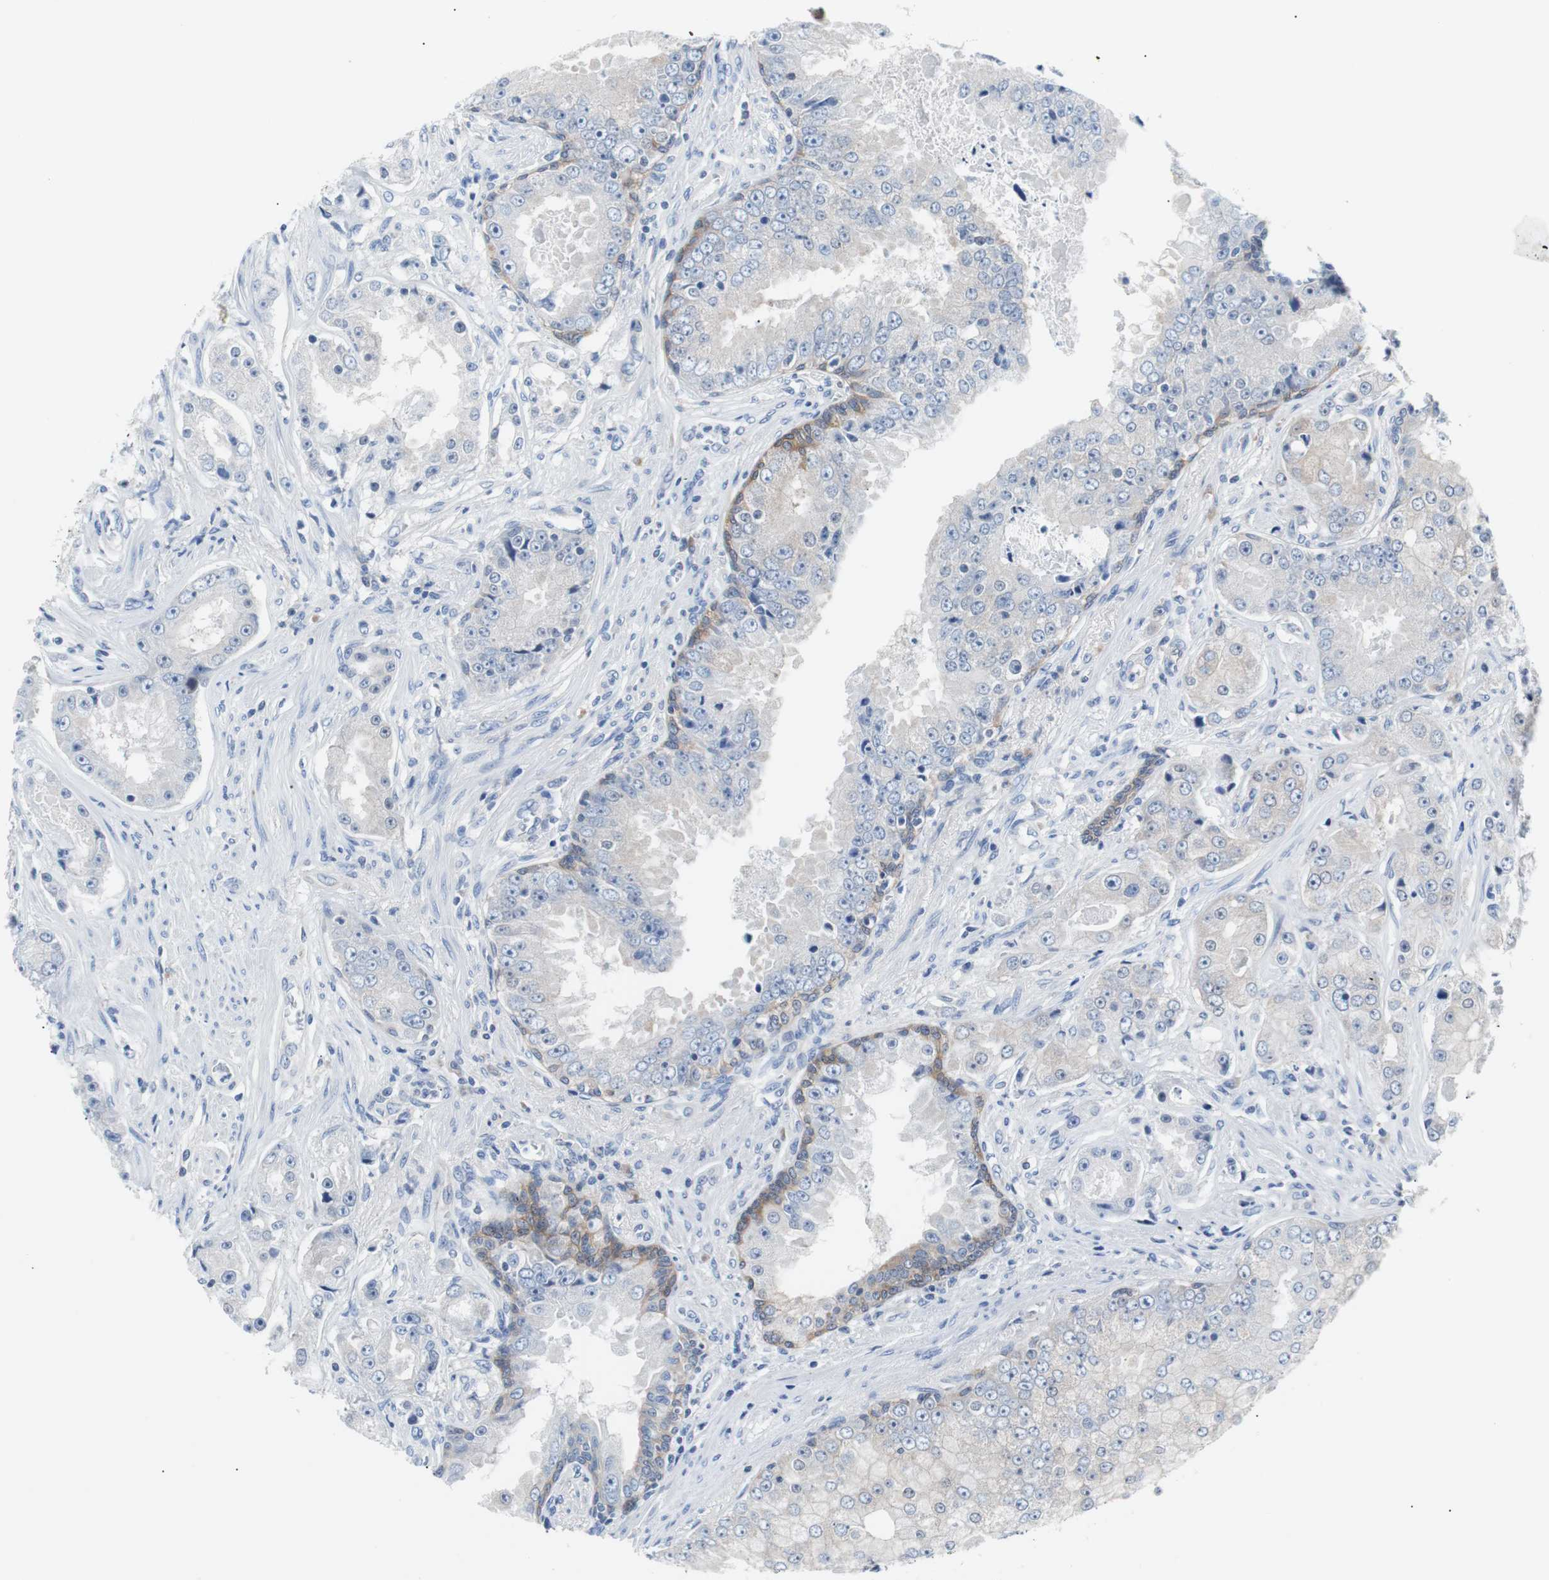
{"staining": {"intensity": "weak", "quantity": "<25%", "location": "cytoplasmic/membranous"}, "tissue": "prostate cancer", "cell_type": "Tumor cells", "image_type": "cancer", "snomed": [{"axis": "morphology", "description": "Adenocarcinoma, High grade"}, {"axis": "topography", "description": "Prostate"}], "caption": "IHC of human high-grade adenocarcinoma (prostate) exhibits no expression in tumor cells. (Immunohistochemistry, brightfield microscopy, high magnification).", "gene": "EEF2K", "patient": {"sex": "male", "age": 73}}